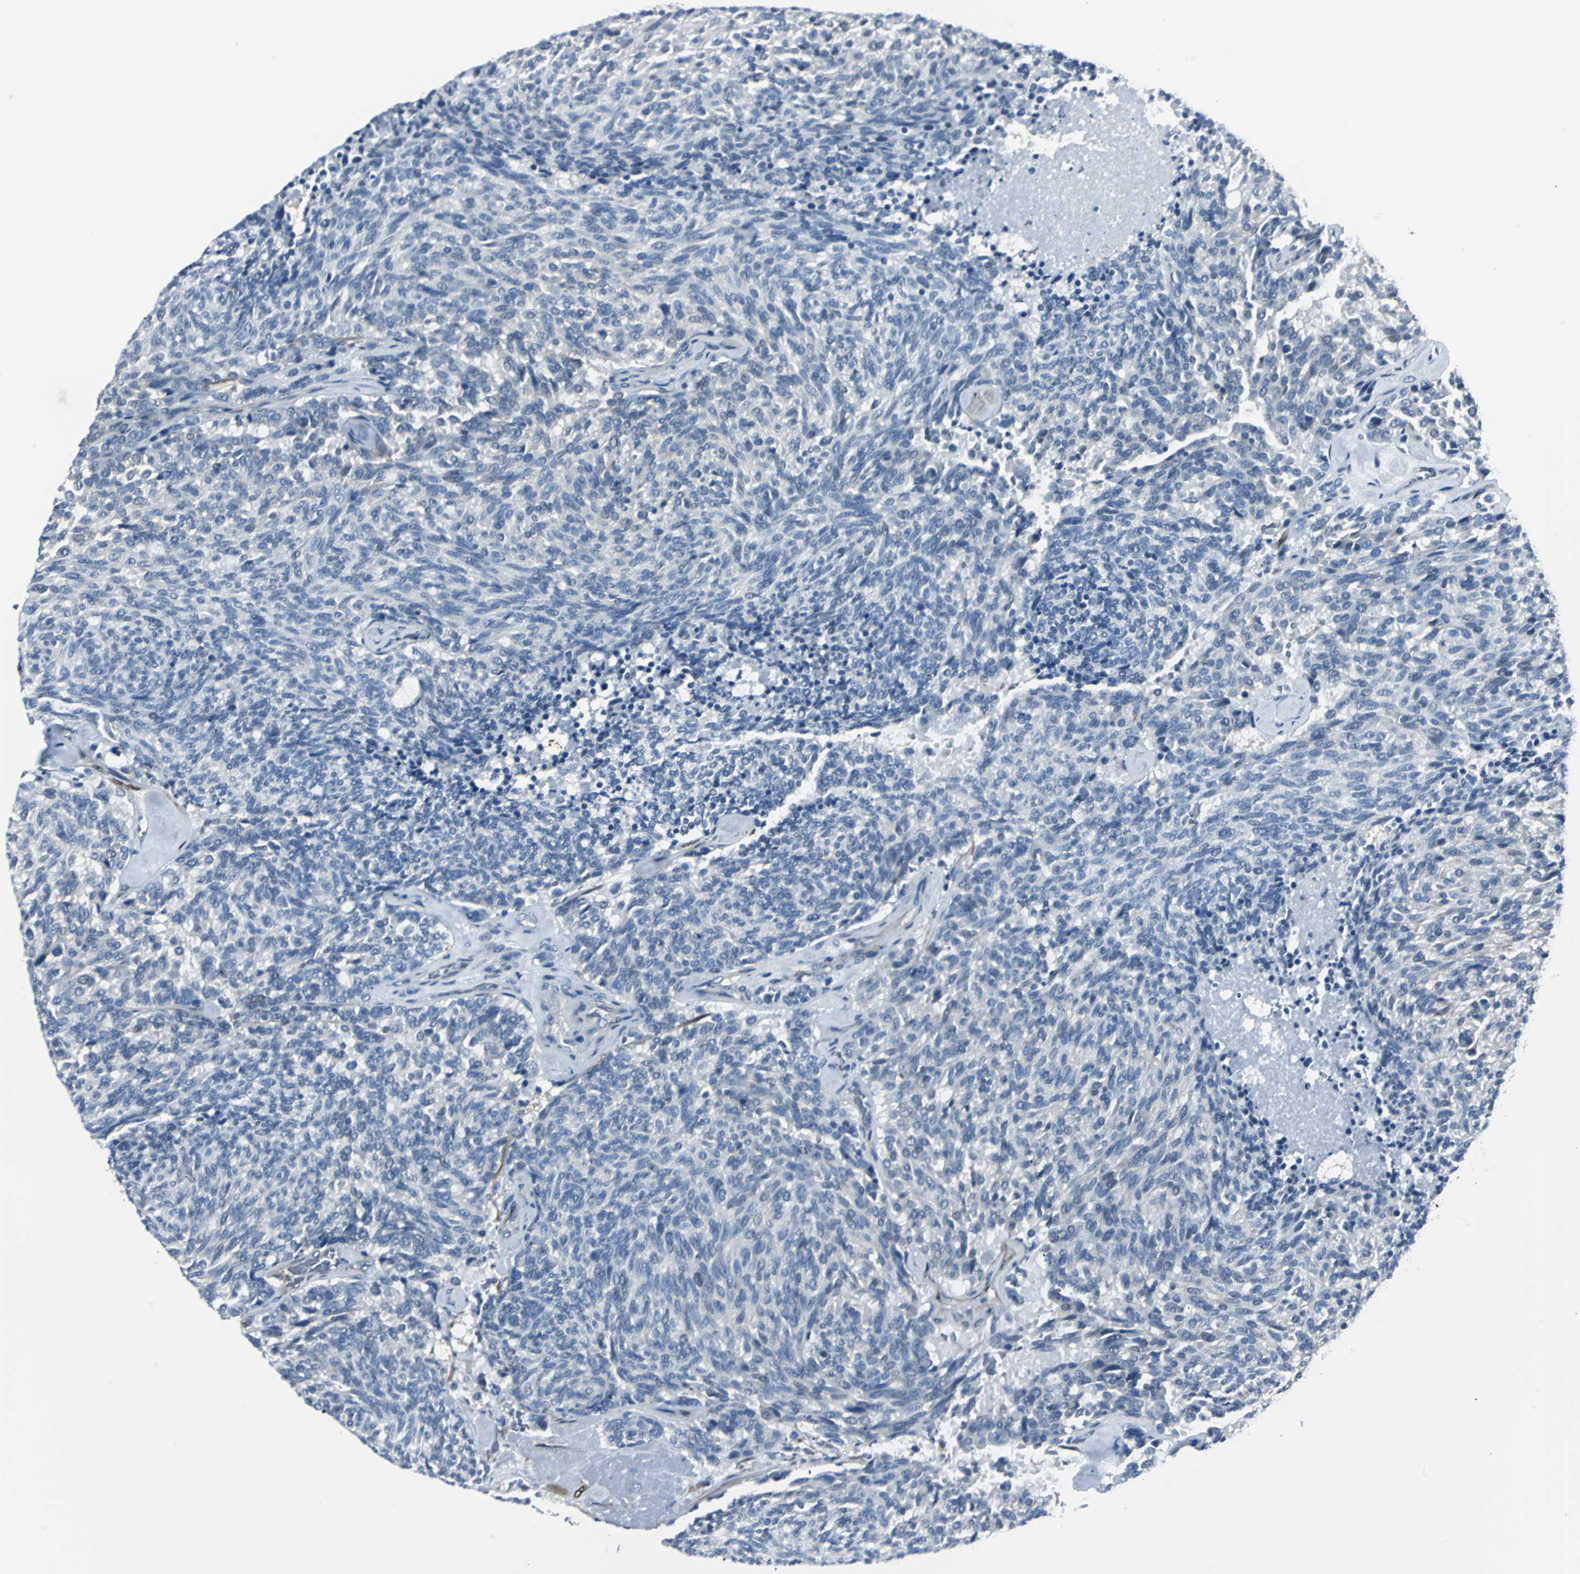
{"staining": {"intensity": "negative", "quantity": "none", "location": "none"}, "tissue": "carcinoid", "cell_type": "Tumor cells", "image_type": "cancer", "snomed": [{"axis": "morphology", "description": "Carcinoid, malignant, NOS"}, {"axis": "topography", "description": "Pancreas"}], "caption": "The photomicrograph demonstrates no significant staining in tumor cells of carcinoid.", "gene": "FHL2", "patient": {"sex": "female", "age": 54}}